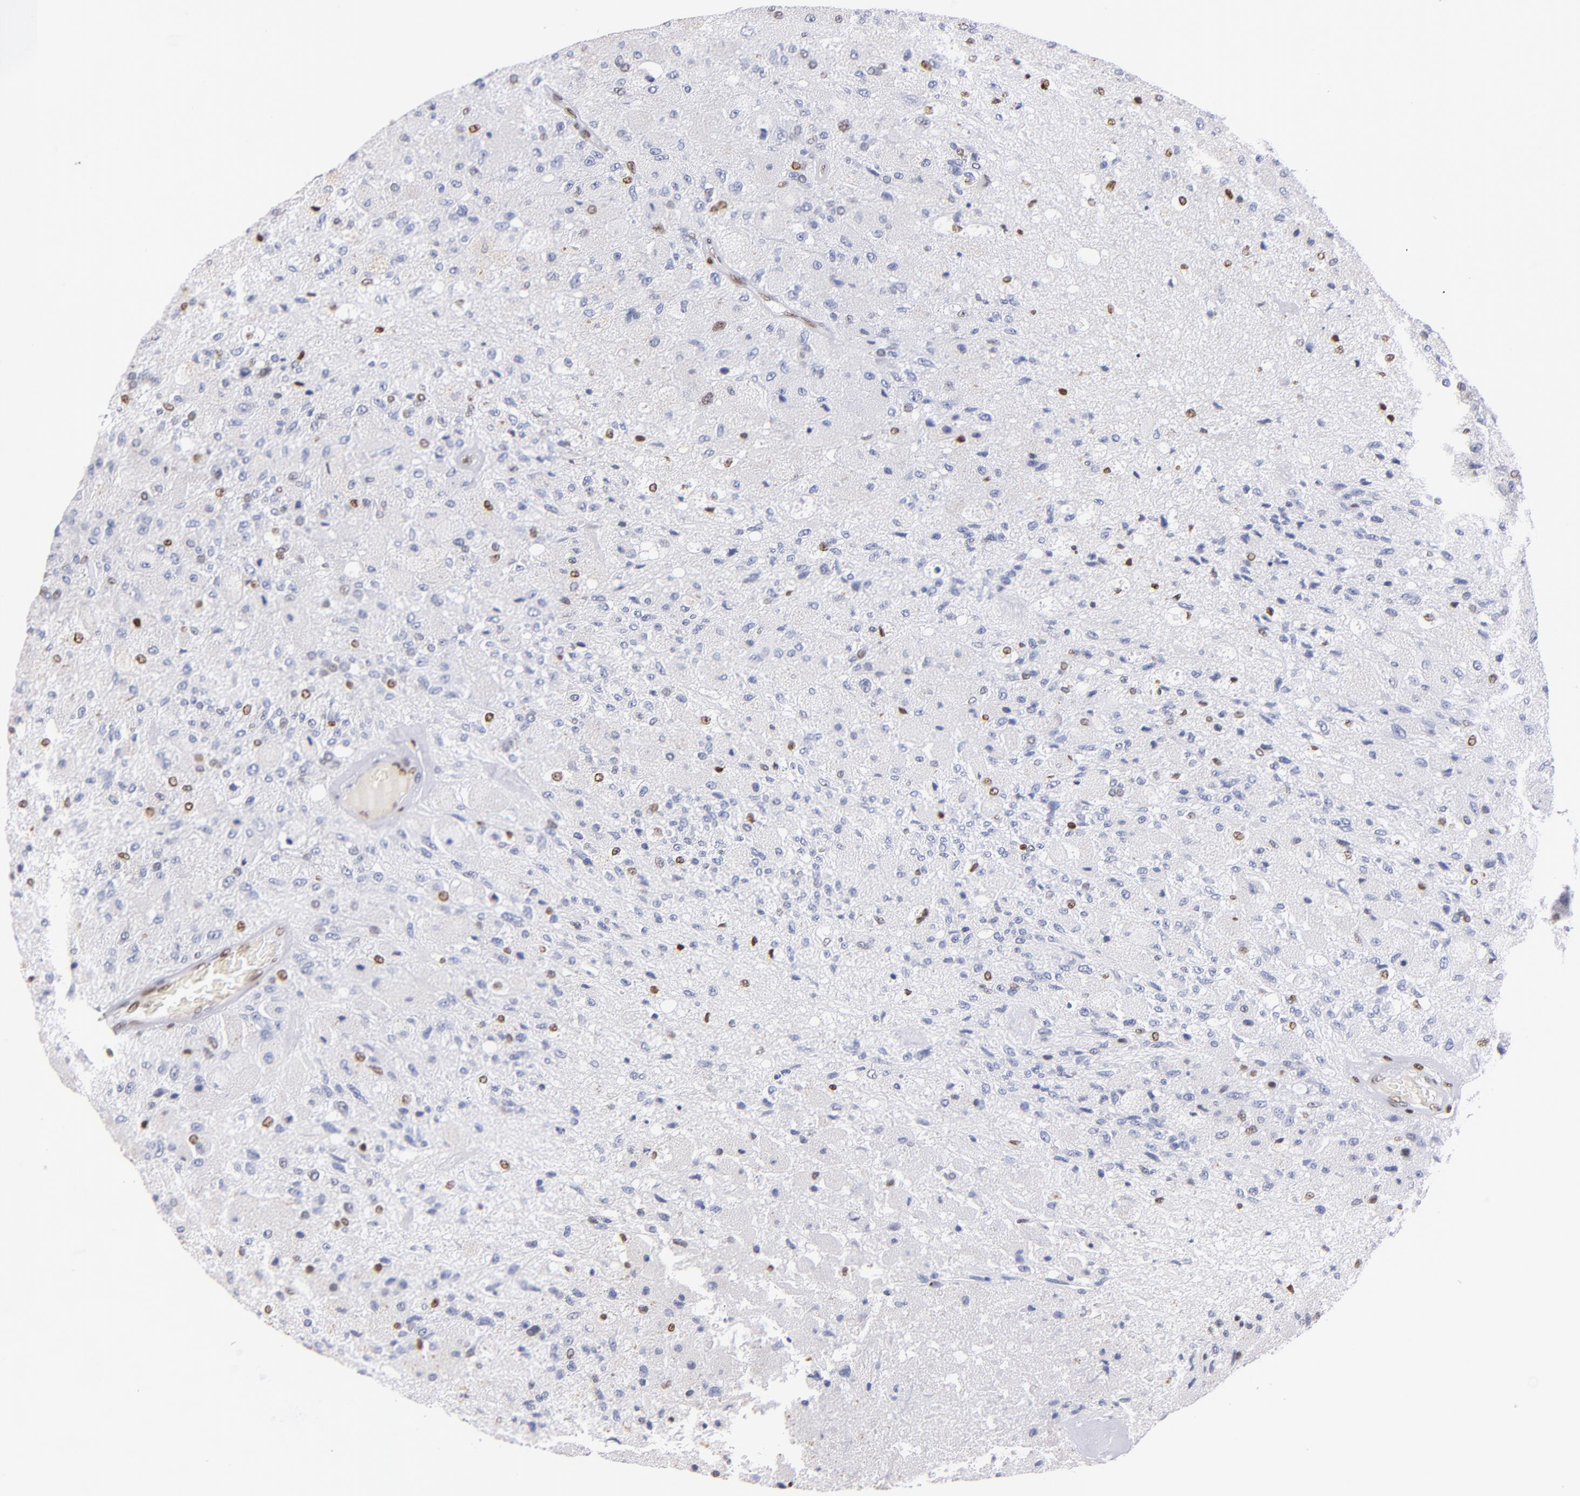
{"staining": {"intensity": "moderate", "quantity": "<25%", "location": "nuclear"}, "tissue": "glioma", "cell_type": "Tumor cells", "image_type": "cancer", "snomed": [{"axis": "morphology", "description": "Normal tissue, NOS"}, {"axis": "morphology", "description": "Glioma, malignant, High grade"}, {"axis": "topography", "description": "Cerebral cortex"}], "caption": "Protein expression analysis of human malignant glioma (high-grade) reveals moderate nuclear staining in about <25% of tumor cells. The staining was performed using DAB (3,3'-diaminobenzidine), with brown indicating positive protein expression. Nuclei are stained blue with hematoxylin.", "gene": "IFI16", "patient": {"sex": "male", "age": 77}}